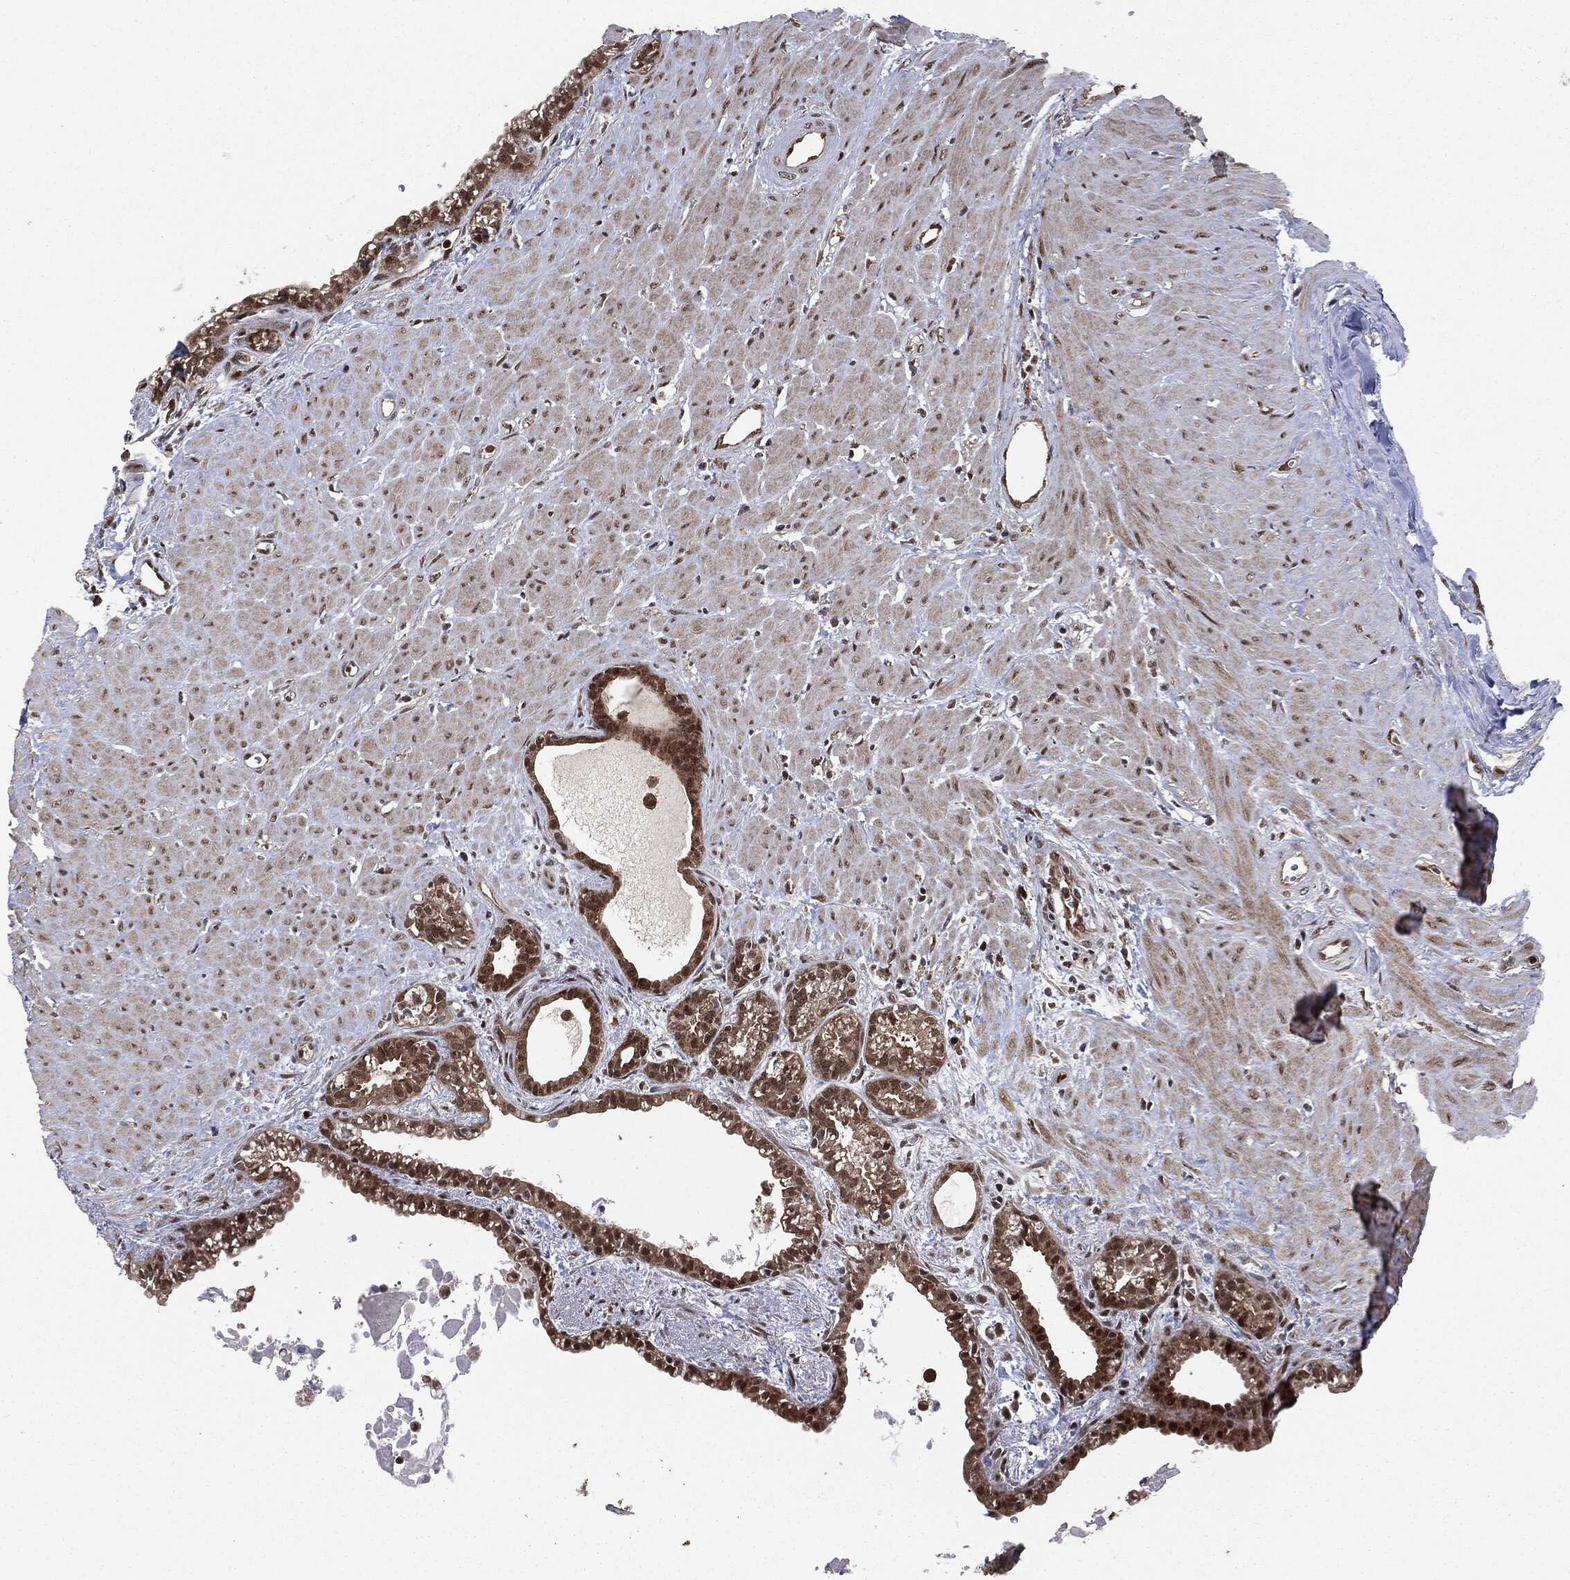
{"staining": {"intensity": "moderate", "quantity": "<25%", "location": "cytoplasmic/membranous,nuclear"}, "tissue": "seminal vesicle", "cell_type": "Glandular cells", "image_type": "normal", "snomed": [{"axis": "morphology", "description": "Normal tissue, NOS"}, {"axis": "morphology", "description": "Urothelial carcinoma, NOS"}, {"axis": "topography", "description": "Urinary bladder"}, {"axis": "topography", "description": "Seminal veicle"}], "caption": "This photomicrograph displays unremarkable seminal vesicle stained with immunohistochemistry (IHC) to label a protein in brown. The cytoplasmic/membranous,nuclear of glandular cells show moderate positivity for the protein. Nuclei are counter-stained blue.", "gene": "PTPA", "patient": {"sex": "male", "age": 76}}